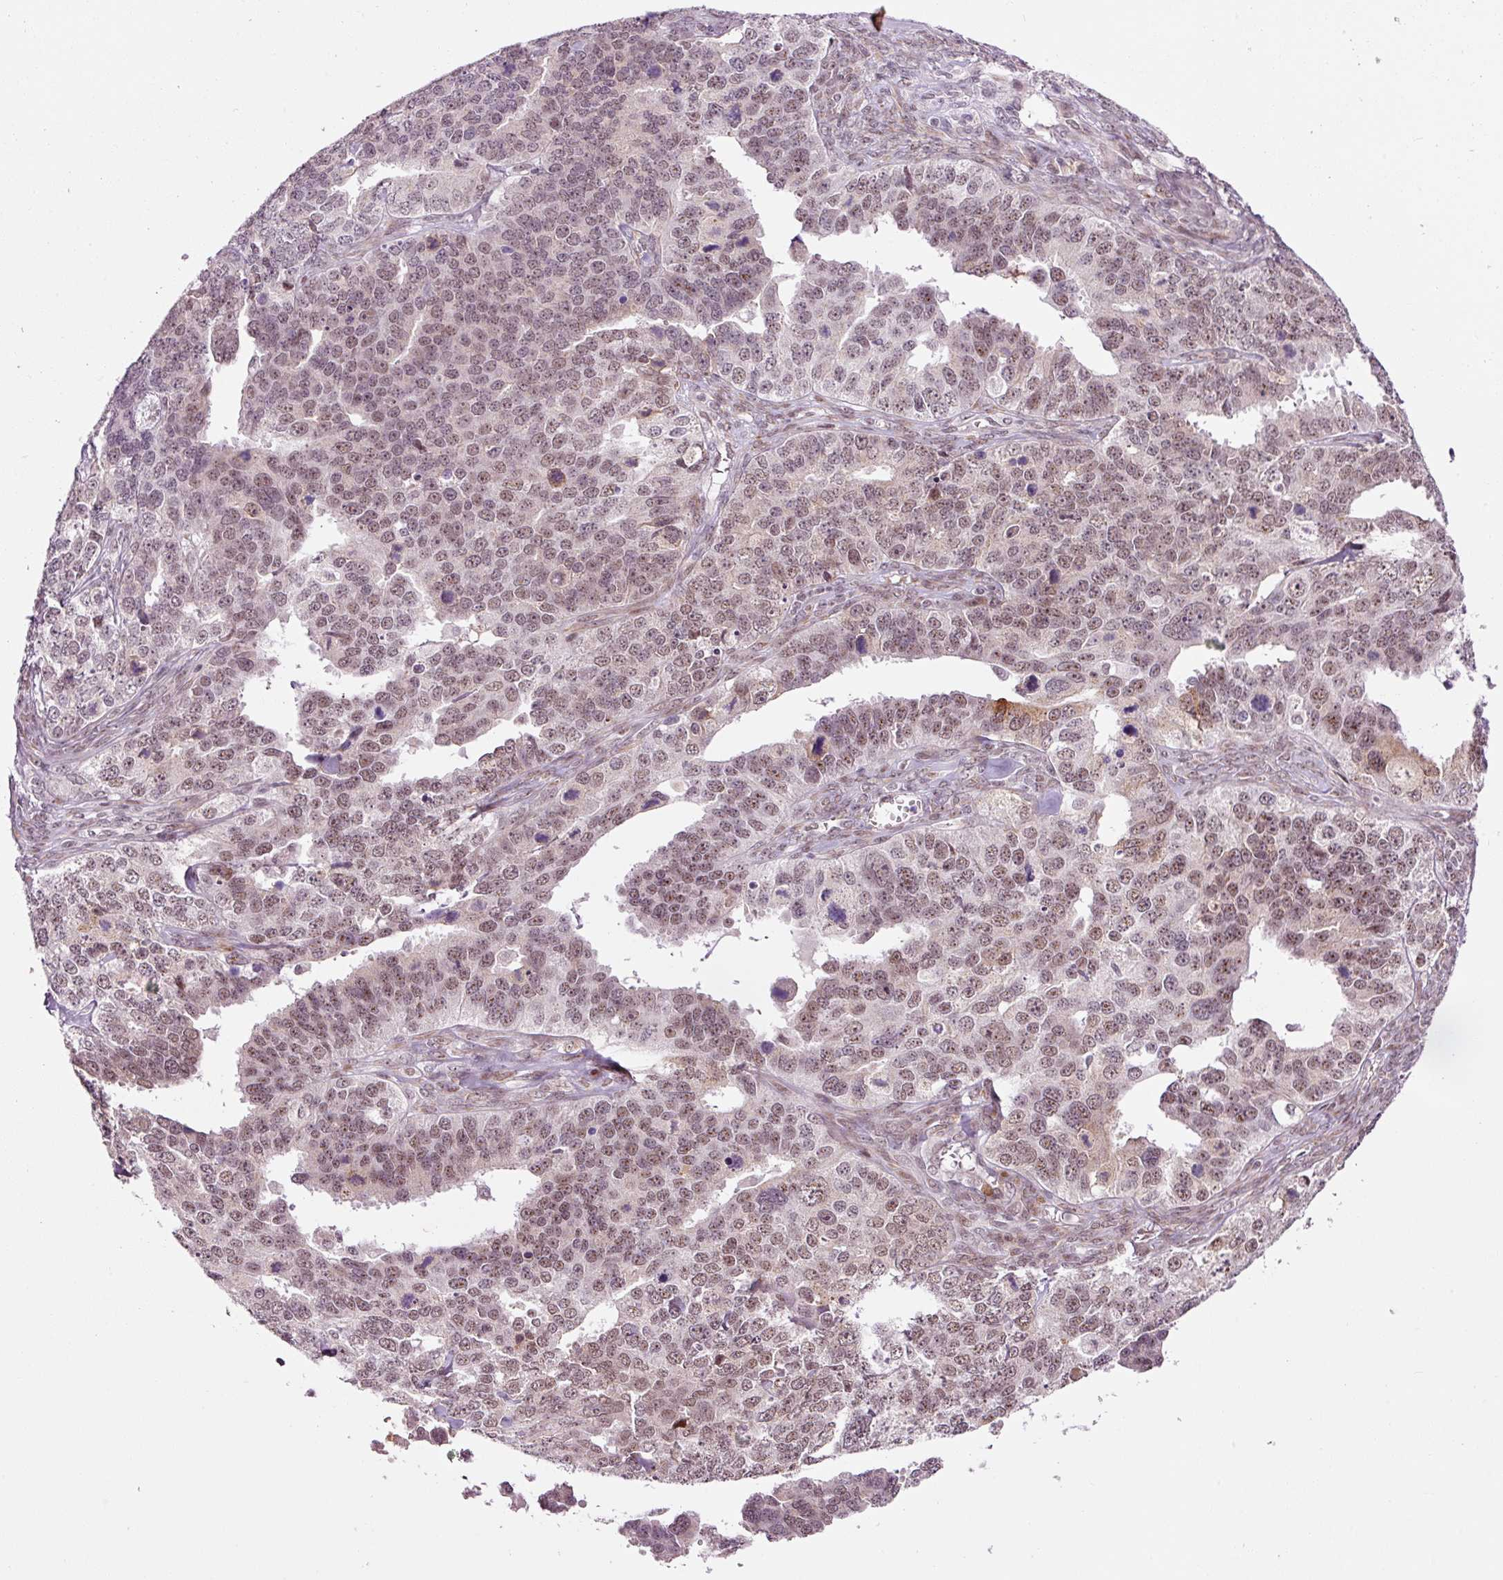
{"staining": {"intensity": "moderate", "quantity": "25%-75%", "location": "cytoplasmic/membranous,nuclear"}, "tissue": "ovarian cancer", "cell_type": "Tumor cells", "image_type": "cancer", "snomed": [{"axis": "morphology", "description": "Cystadenocarcinoma, serous, NOS"}, {"axis": "topography", "description": "Ovary"}], "caption": "Immunohistochemical staining of ovarian serous cystadenocarcinoma reveals medium levels of moderate cytoplasmic/membranous and nuclear positivity in about 25%-75% of tumor cells.", "gene": "ANKRD20A1", "patient": {"sex": "female", "age": 76}}